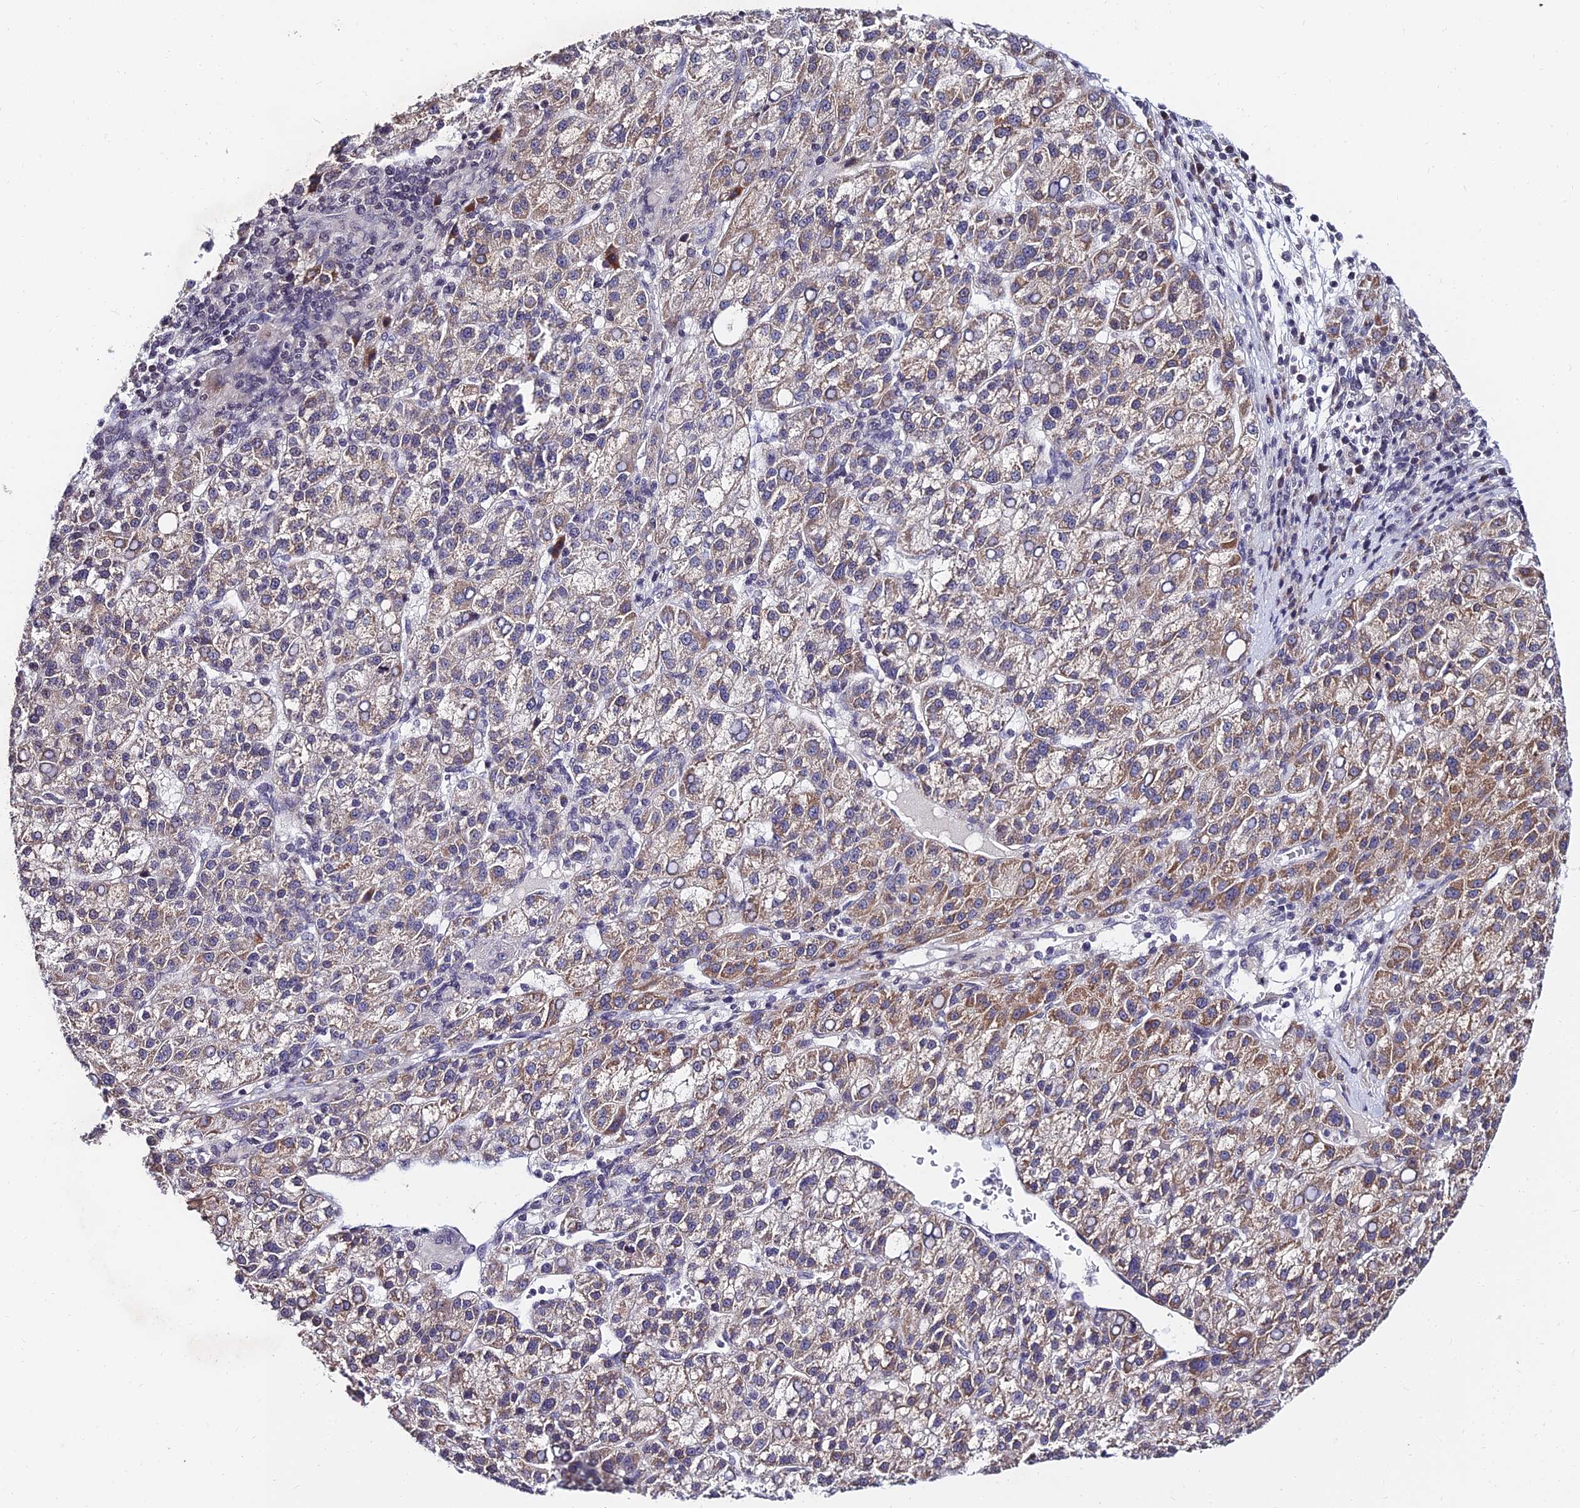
{"staining": {"intensity": "moderate", "quantity": "25%-75%", "location": "cytoplasmic/membranous"}, "tissue": "liver cancer", "cell_type": "Tumor cells", "image_type": "cancer", "snomed": [{"axis": "morphology", "description": "Carcinoma, Hepatocellular, NOS"}, {"axis": "topography", "description": "Liver"}], "caption": "Liver cancer (hepatocellular carcinoma) stained with immunohistochemistry demonstrates moderate cytoplasmic/membranous positivity in about 25%-75% of tumor cells. The staining is performed using DAB brown chromogen to label protein expression. The nuclei are counter-stained blue using hematoxylin.", "gene": "CDNF", "patient": {"sex": "female", "age": 58}}